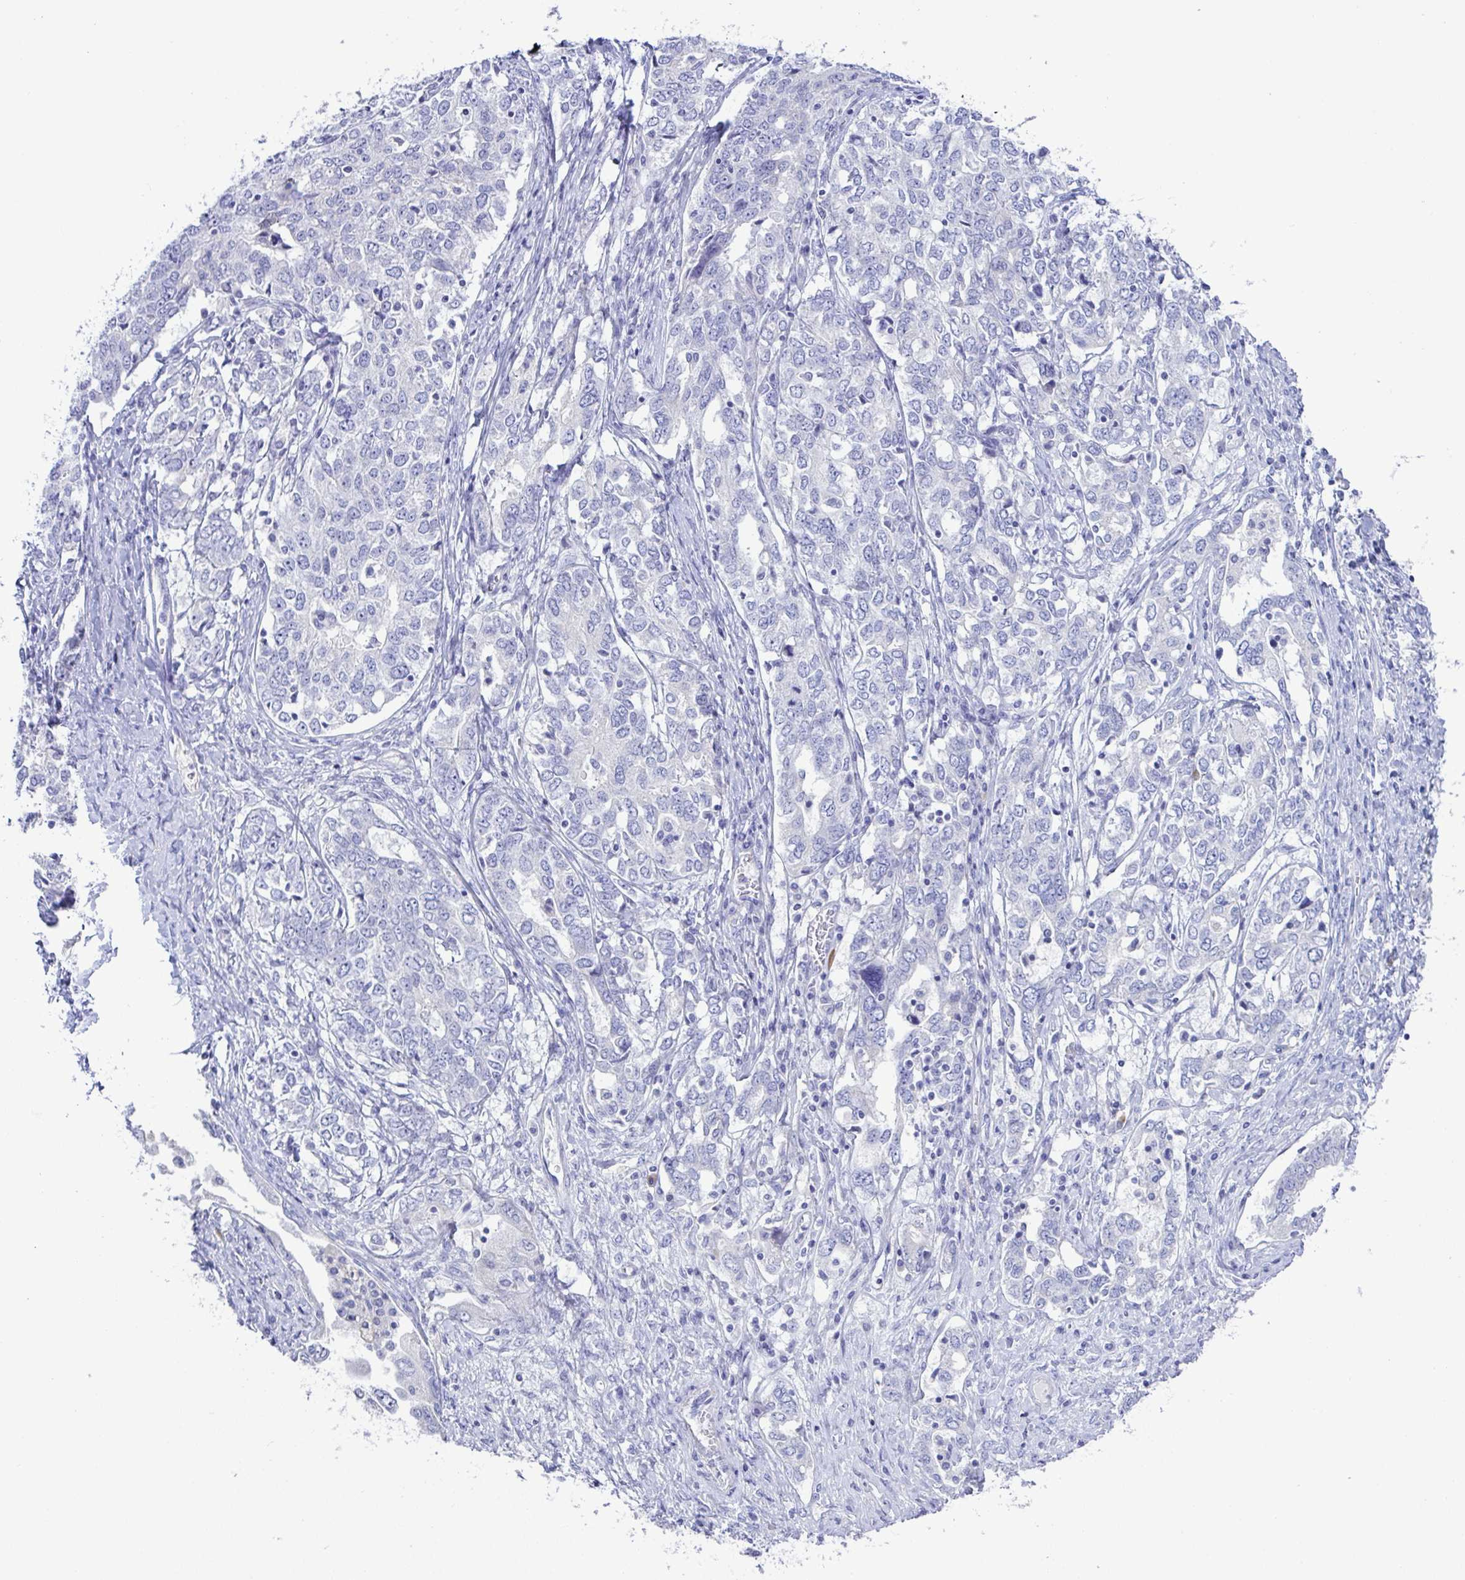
{"staining": {"intensity": "negative", "quantity": "none", "location": "none"}, "tissue": "ovarian cancer", "cell_type": "Tumor cells", "image_type": "cancer", "snomed": [{"axis": "morphology", "description": "Carcinoma, endometroid"}, {"axis": "topography", "description": "Ovary"}], "caption": "Protein analysis of ovarian cancer exhibits no significant positivity in tumor cells.", "gene": "MED11", "patient": {"sex": "female", "age": 62}}